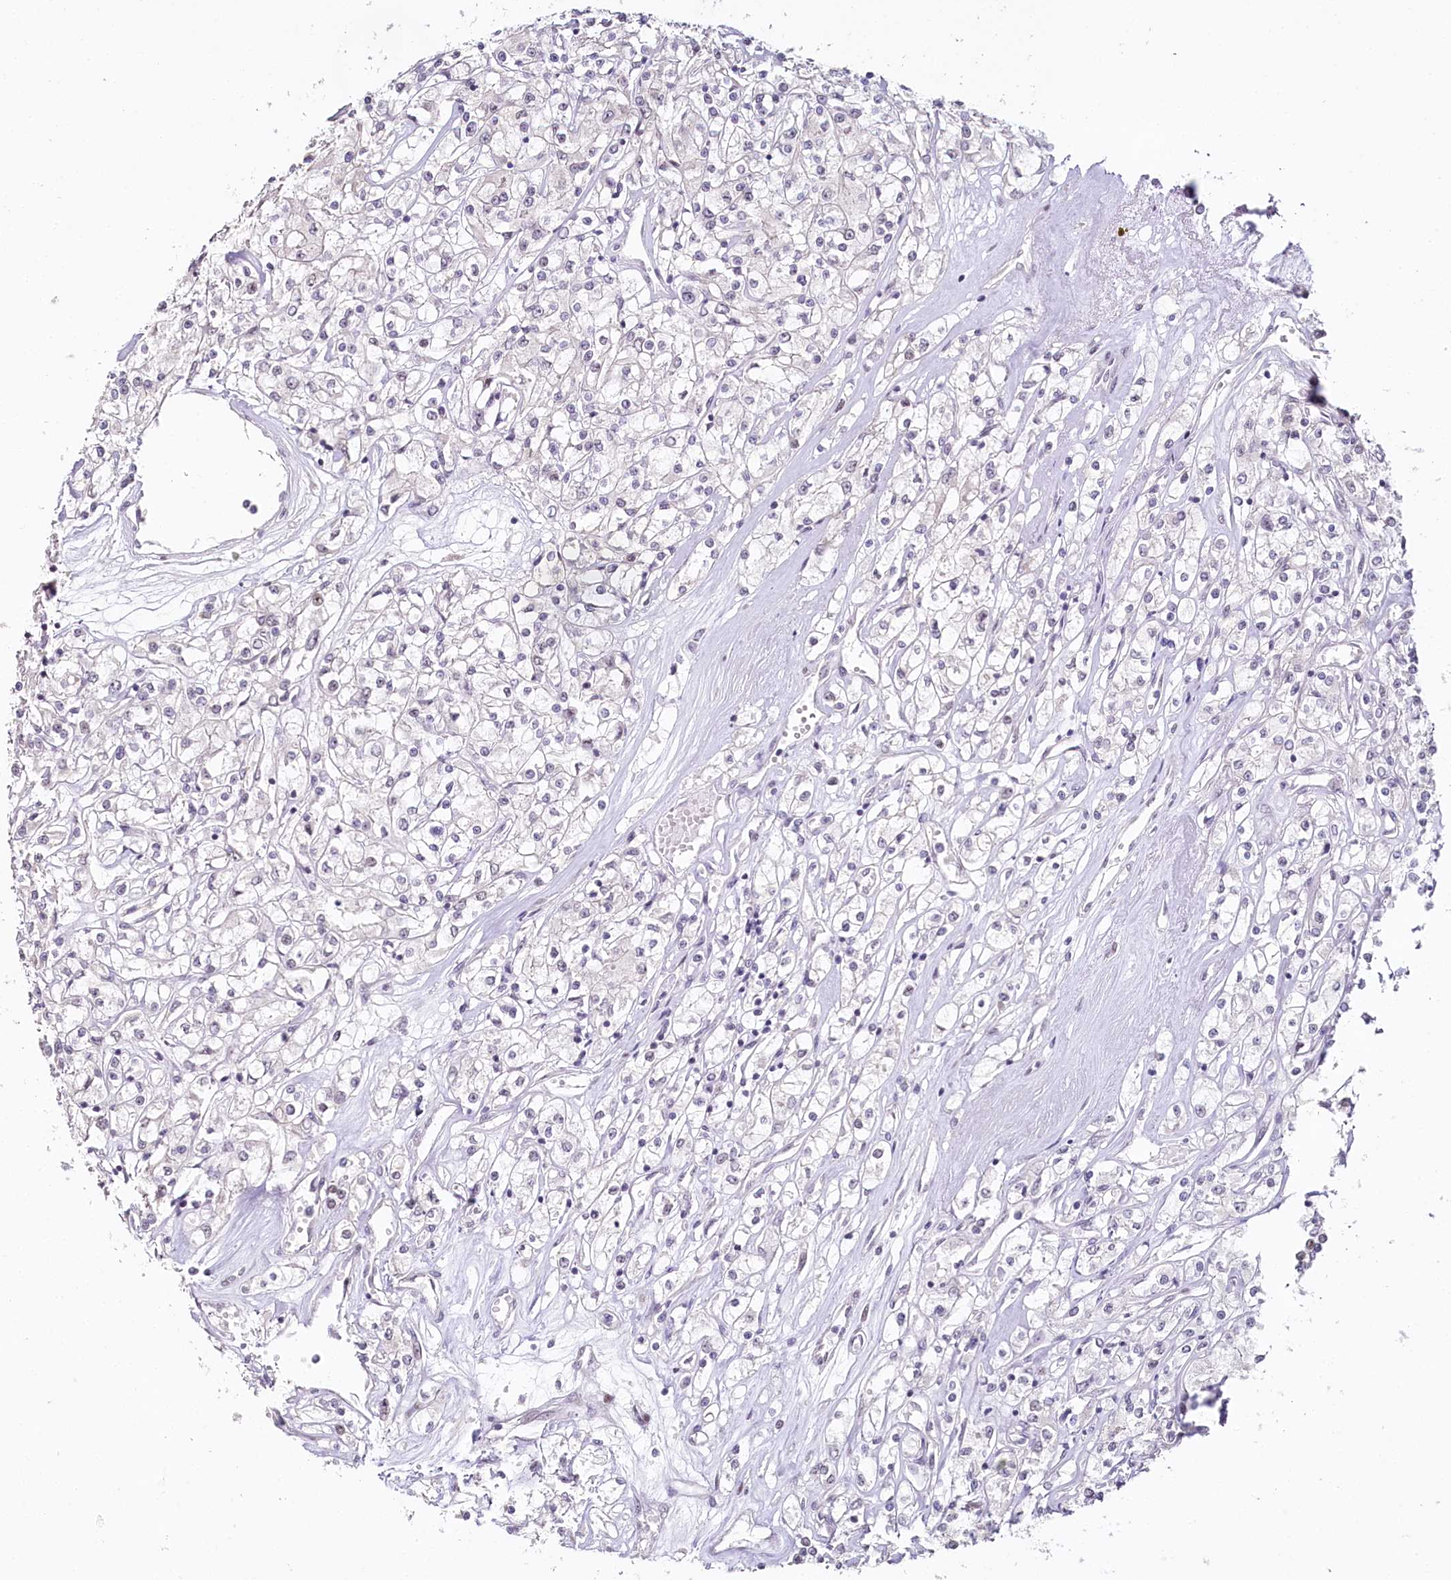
{"staining": {"intensity": "negative", "quantity": "none", "location": "none"}, "tissue": "renal cancer", "cell_type": "Tumor cells", "image_type": "cancer", "snomed": [{"axis": "morphology", "description": "Adenocarcinoma, NOS"}, {"axis": "topography", "description": "Kidney"}], "caption": "Renal cancer was stained to show a protein in brown. There is no significant positivity in tumor cells.", "gene": "HPD", "patient": {"sex": "female", "age": 59}}